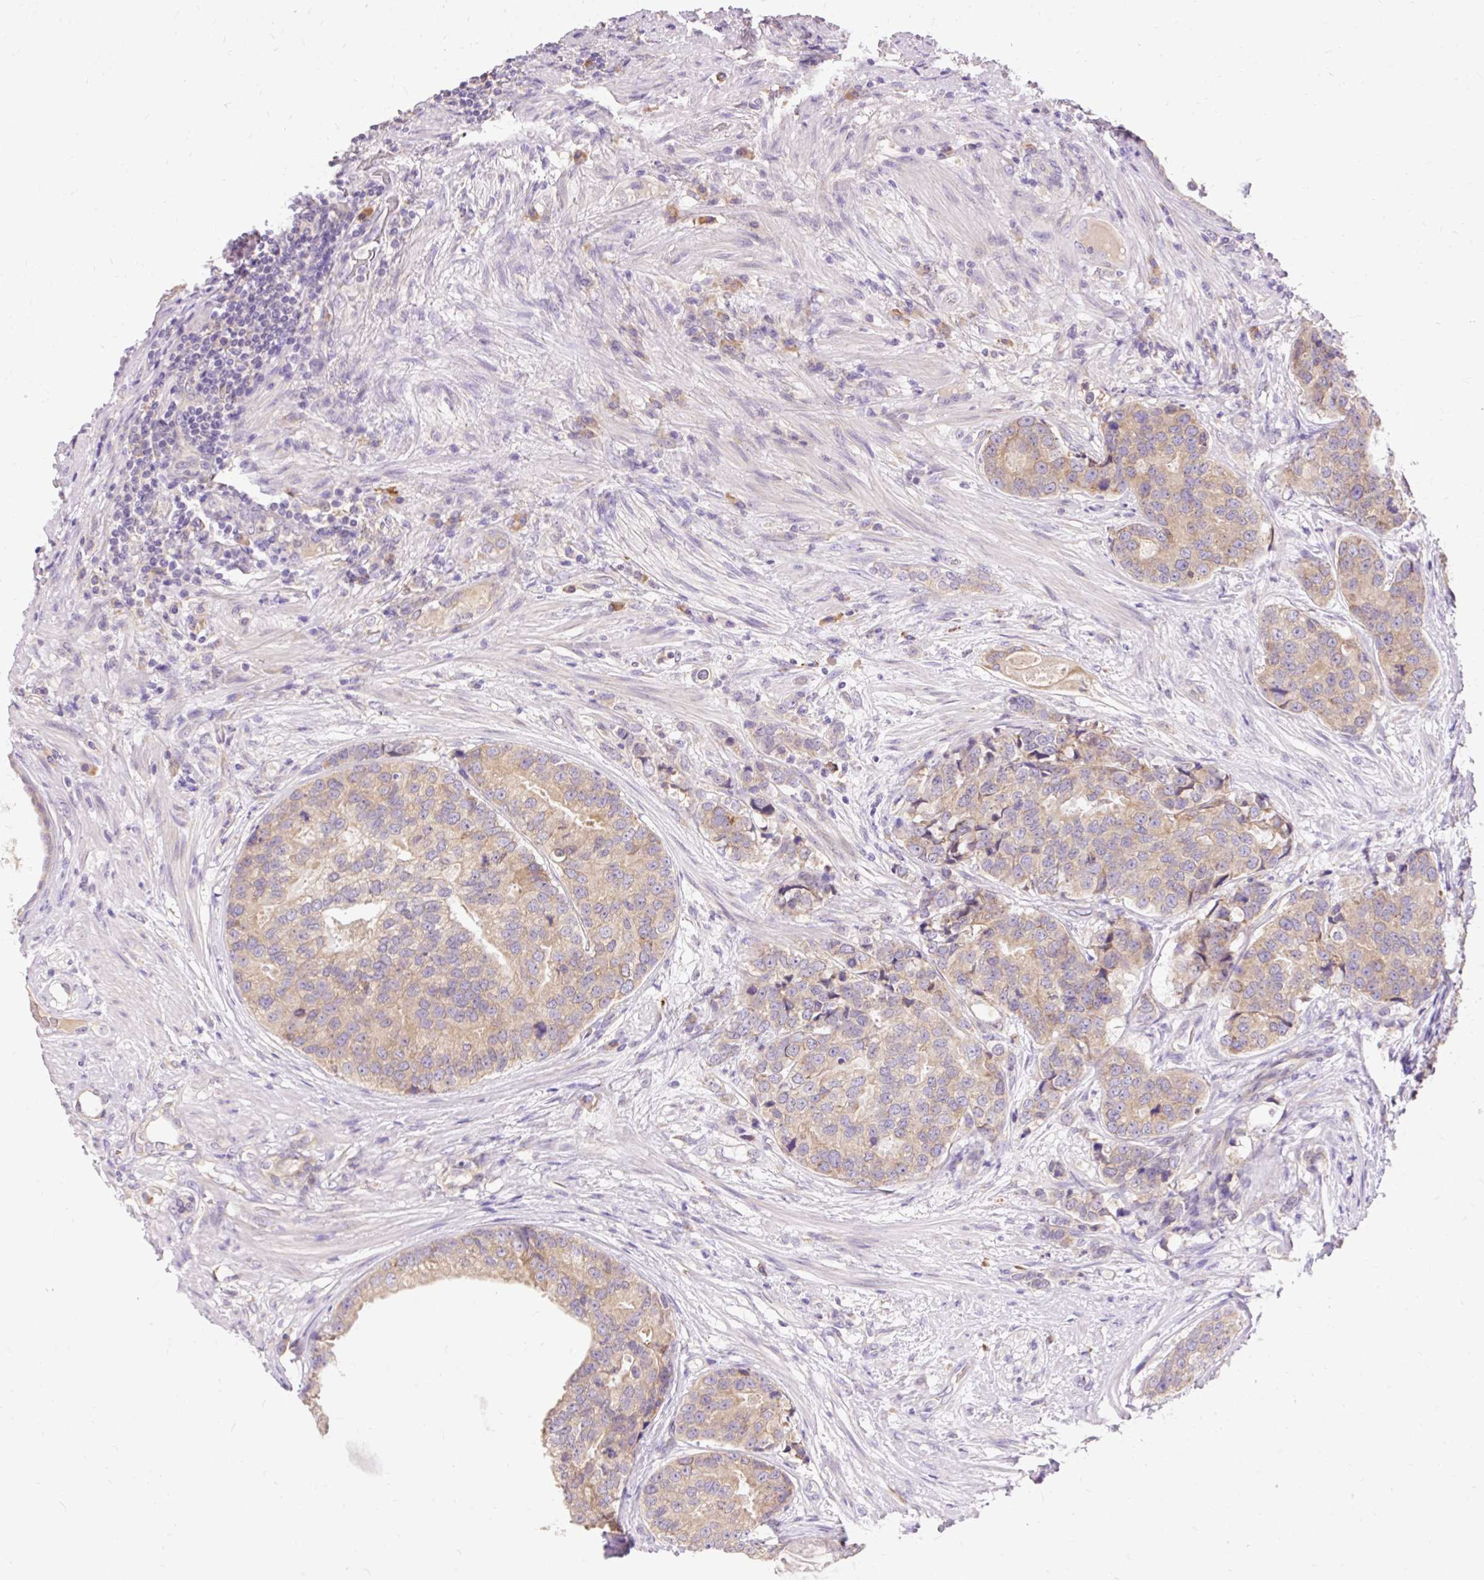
{"staining": {"intensity": "weak", "quantity": ">75%", "location": "cytoplasmic/membranous"}, "tissue": "prostate cancer", "cell_type": "Tumor cells", "image_type": "cancer", "snomed": [{"axis": "morphology", "description": "Adenocarcinoma, High grade"}, {"axis": "topography", "description": "Prostate"}], "caption": "Prostate cancer stained for a protein shows weak cytoplasmic/membranous positivity in tumor cells.", "gene": "SEC63", "patient": {"sex": "male", "age": 68}}